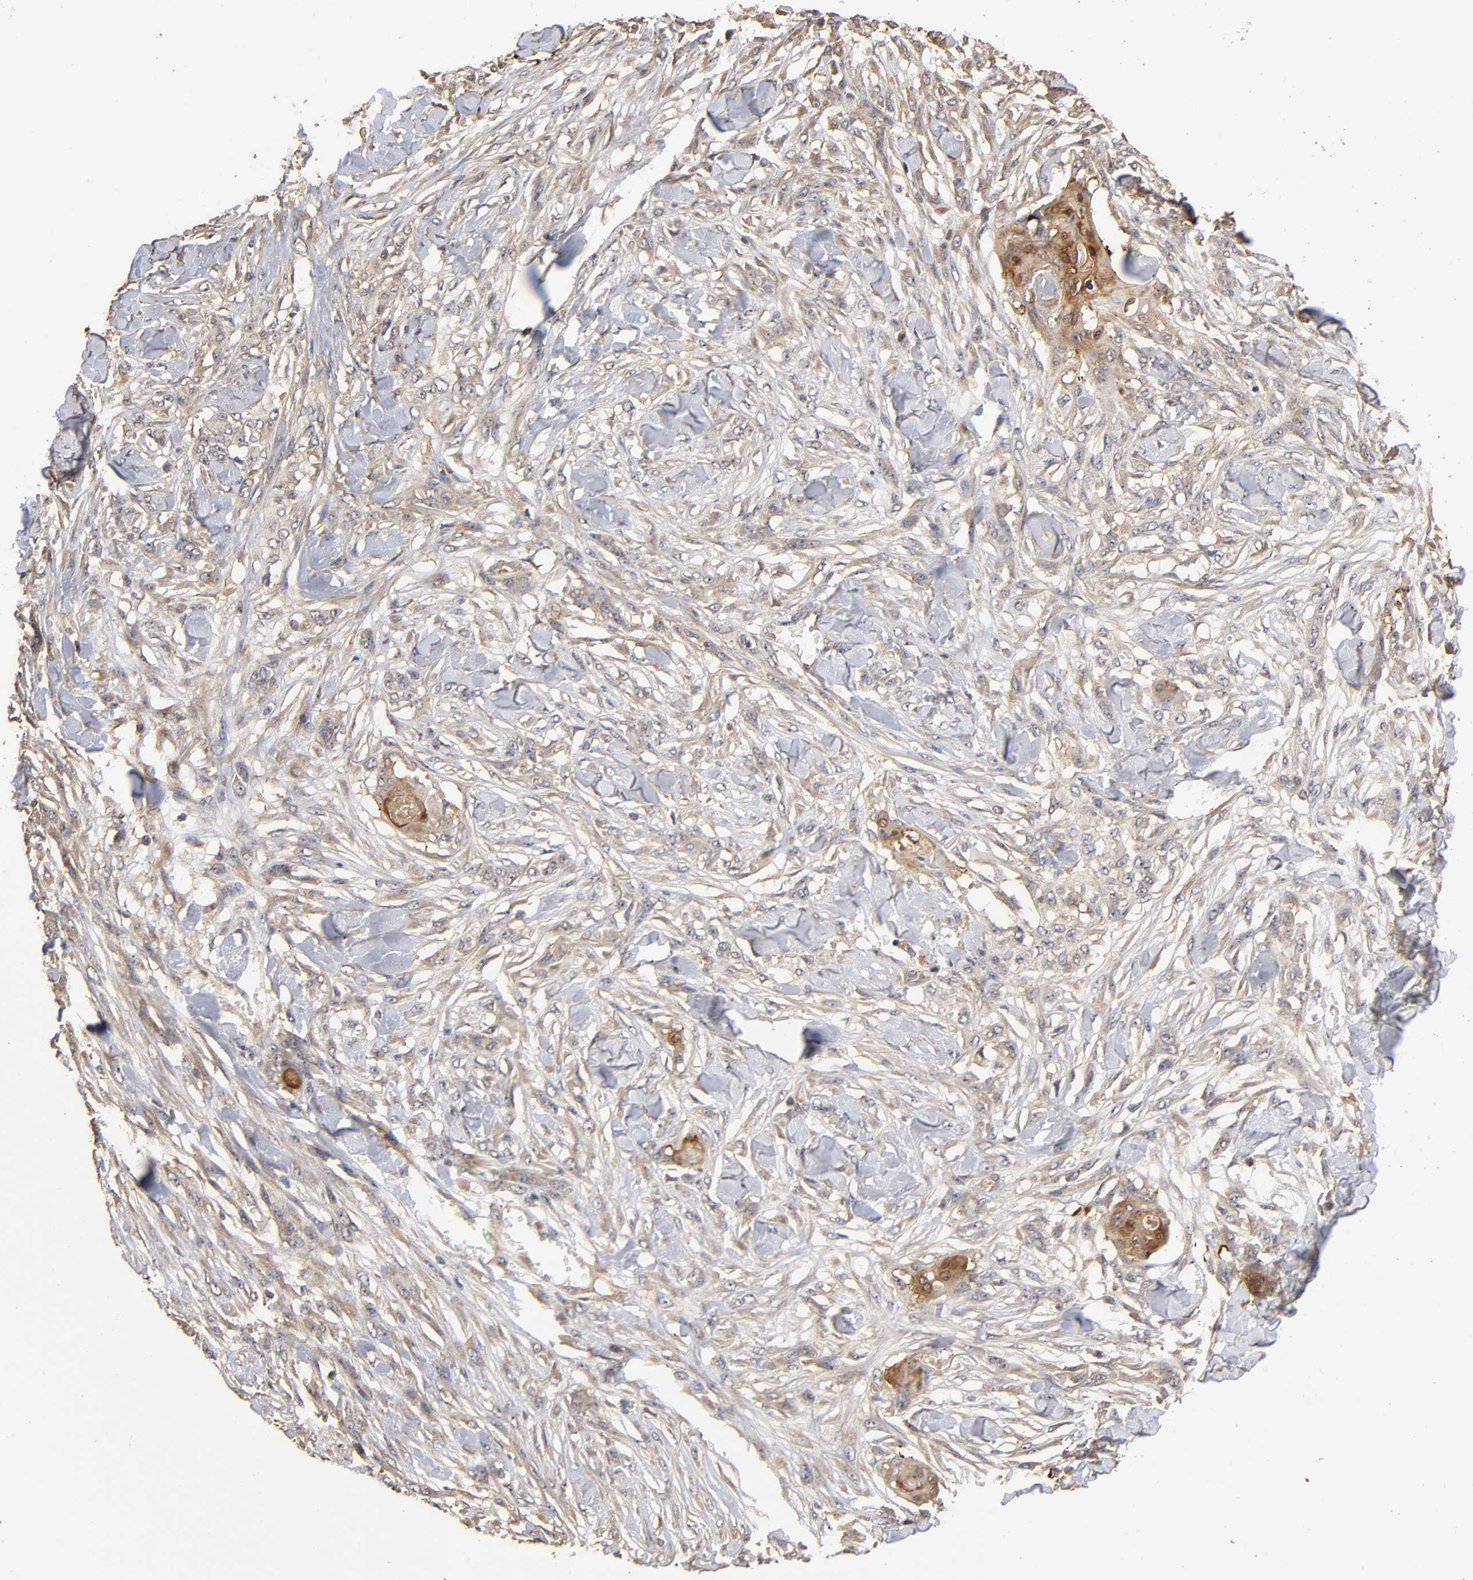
{"staining": {"intensity": "weak", "quantity": ">75%", "location": "cytoplasmic/membranous"}, "tissue": "skin cancer", "cell_type": "Tumor cells", "image_type": "cancer", "snomed": [{"axis": "morphology", "description": "Normal tissue, NOS"}, {"axis": "morphology", "description": "Squamous cell carcinoma, NOS"}, {"axis": "topography", "description": "Skin"}], "caption": "Immunohistochemistry (IHC) (DAB (3,3'-diaminobenzidine)) staining of skin squamous cell carcinoma reveals weak cytoplasmic/membranous protein positivity in approximately >75% of tumor cells.", "gene": "ARHGEF7", "patient": {"sex": "female", "age": 59}}